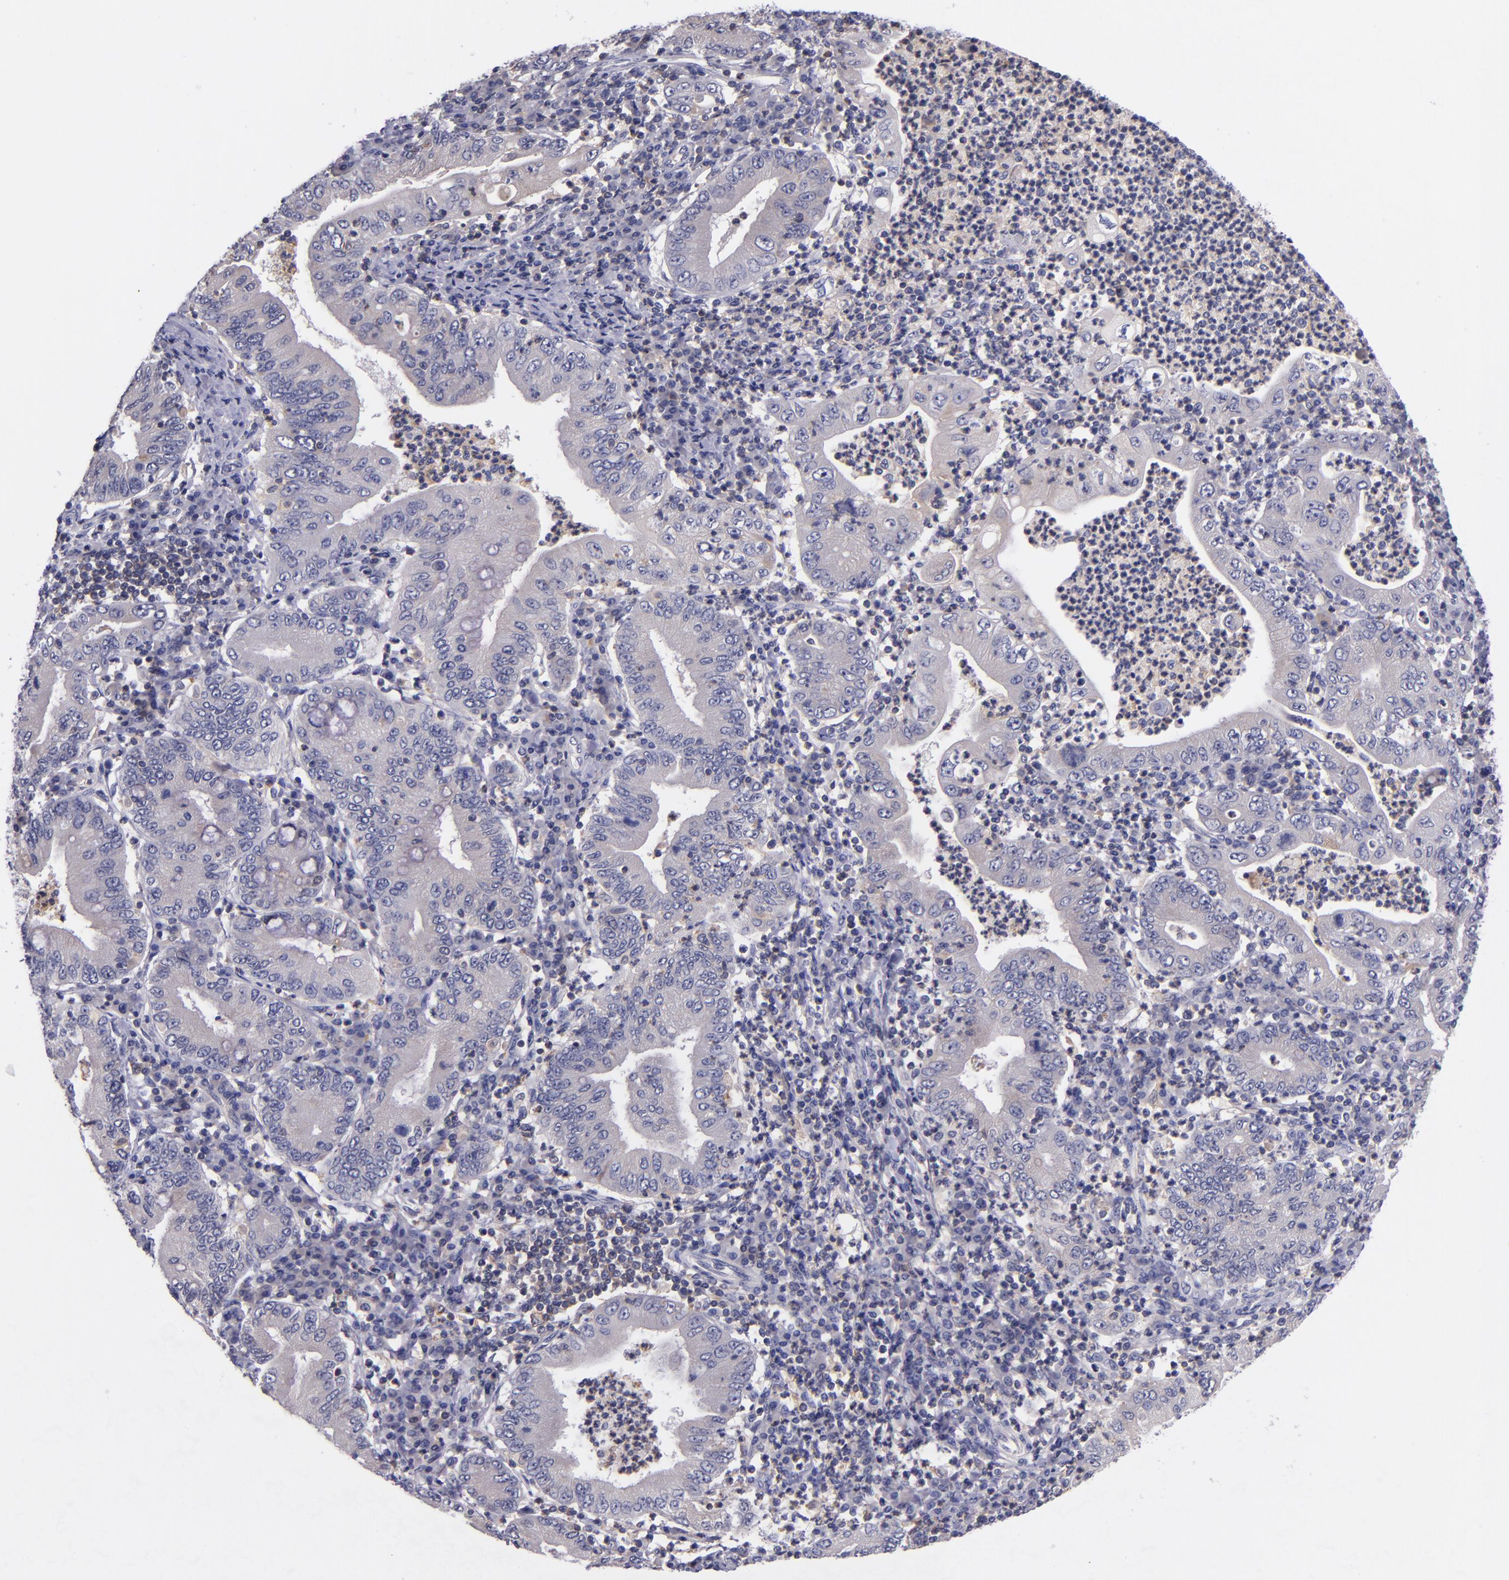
{"staining": {"intensity": "weak", "quantity": ">75%", "location": "cytoplasmic/membranous"}, "tissue": "stomach cancer", "cell_type": "Tumor cells", "image_type": "cancer", "snomed": [{"axis": "morphology", "description": "Normal tissue, NOS"}, {"axis": "morphology", "description": "Adenocarcinoma, NOS"}, {"axis": "topography", "description": "Esophagus"}, {"axis": "topography", "description": "Stomach, upper"}, {"axis": "topography", "description": "Peripheral nerve tissue"}], "caption": "Immunohistochemistry (IHC) micrograph of human stomach cancer (adenocarcinoma) stained for a protein (brown), which exhibits low levels of weak cytoplasmic/membranous expression in approximately >75% of tumor cells.", "gene": "RBP4", "patient": {"sex": "male", "age": 62}}